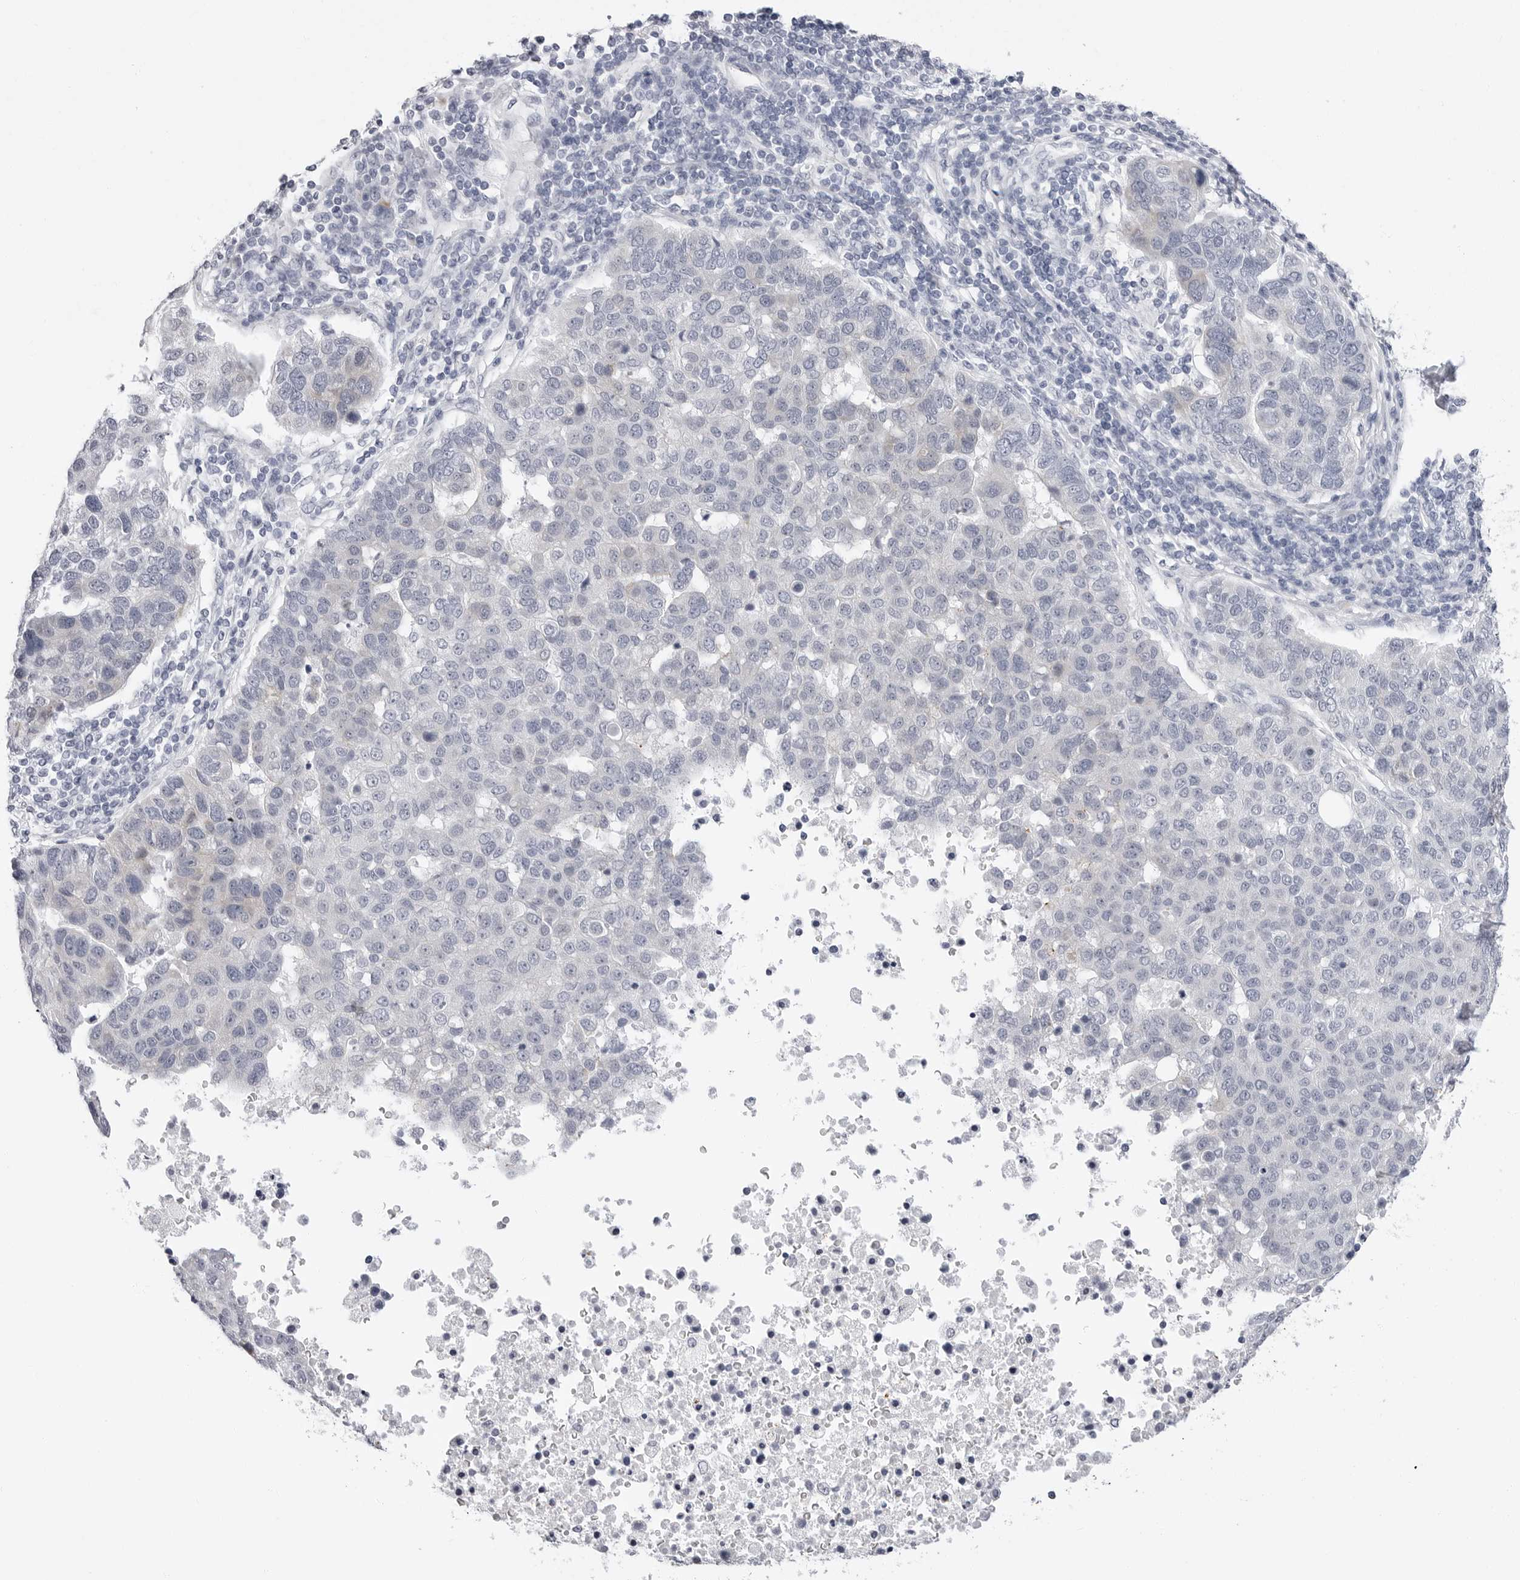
{"staining": {"intensity": "negative", "quantity": "none", "location": "none"}, "tissue": "pancreatic cancer", "cell_type": "Tumor cells", "image_type": "cancer", "snomed": [{"axis": "morphology", "description": "Adenocarcinoma, NOS"}, {"axis": "topography", "description": "Pancreas"}], "caption": "Protein analysis of adenocarcinoma (pancreatic) demonstrates no significant expression in tumor cells.", "gene": "ERICH3", "patient": {"sex": "female", "age": 61}}